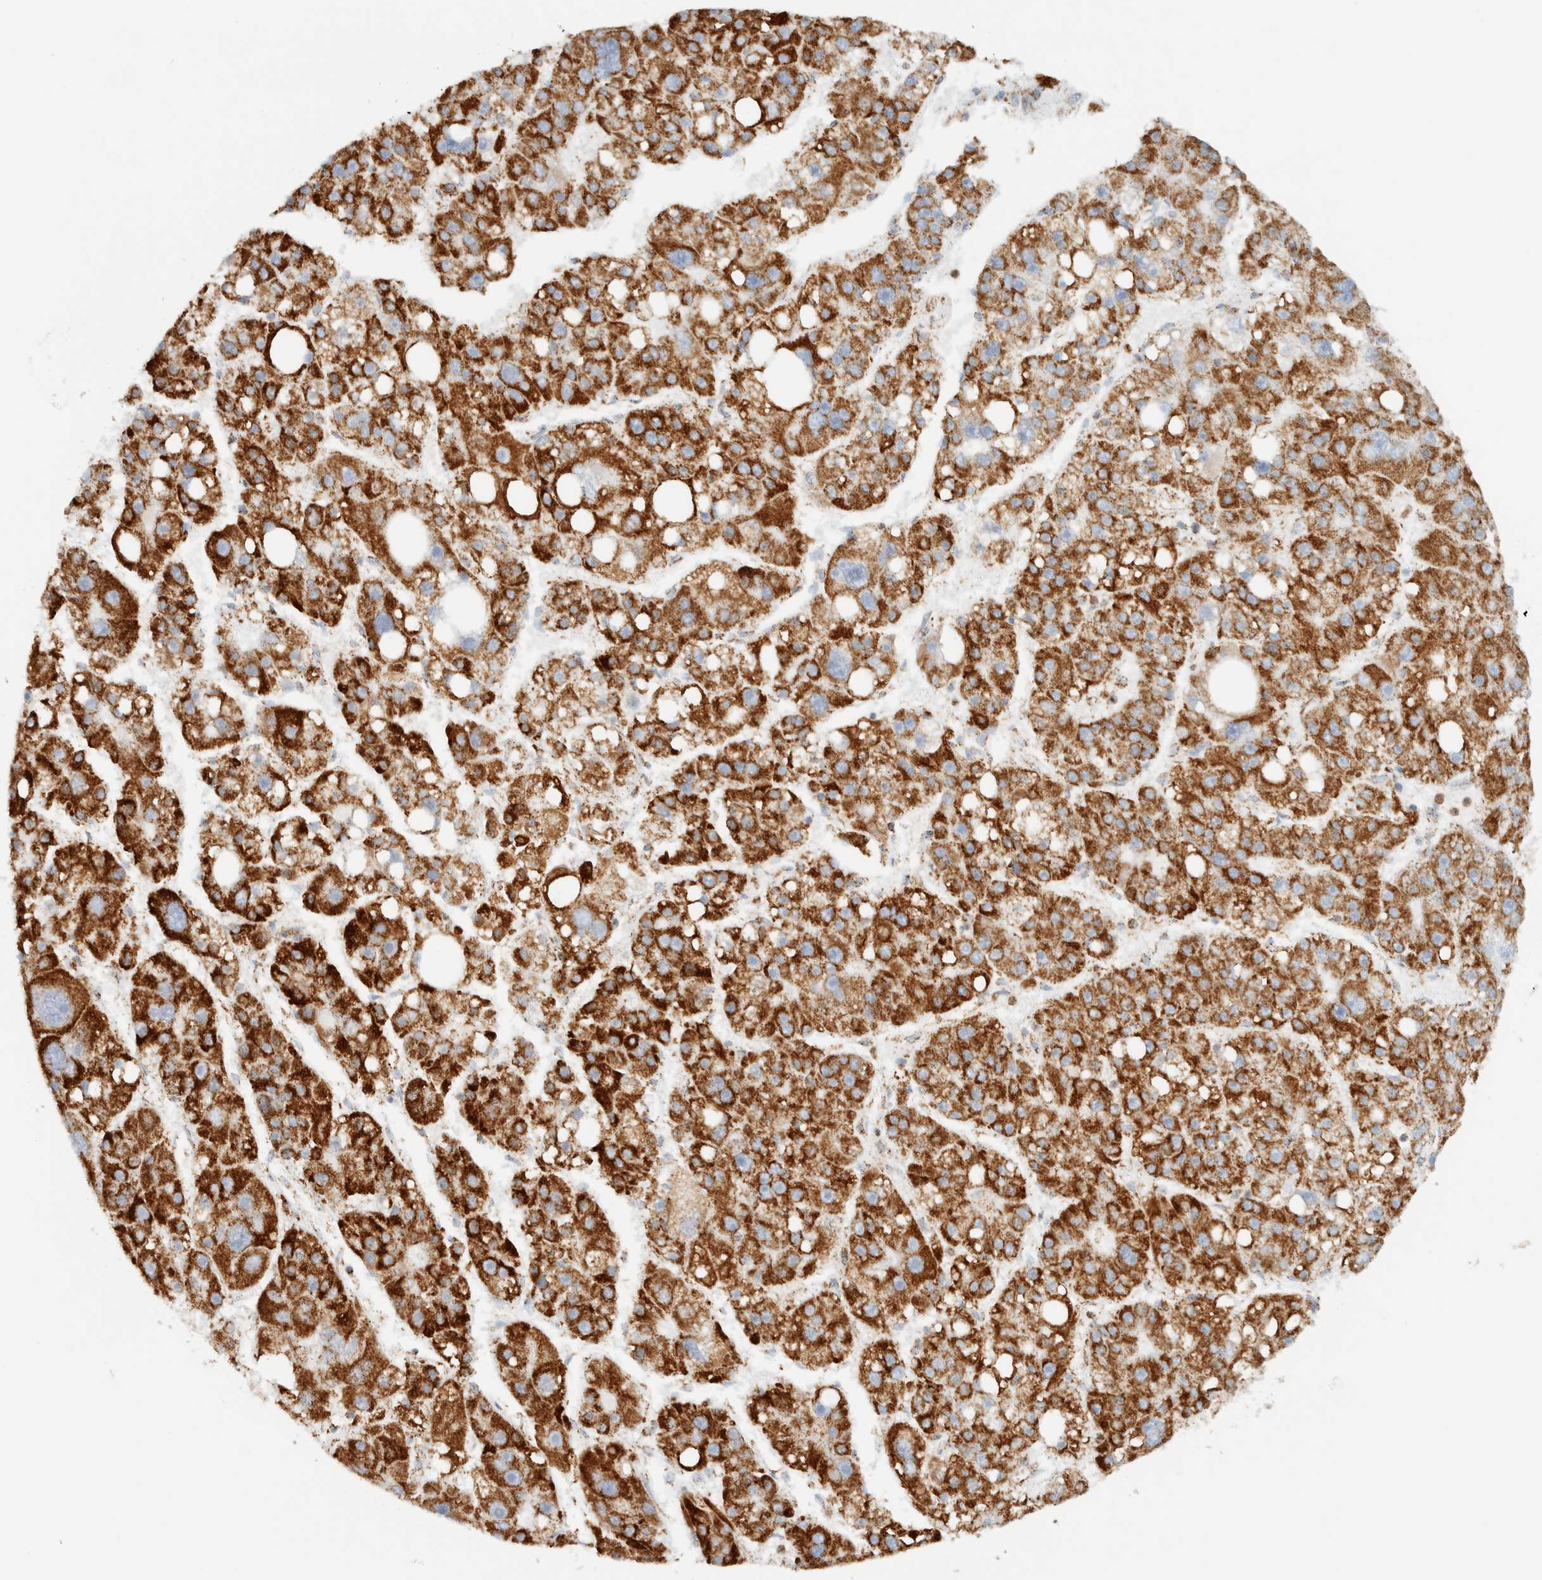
{"staining": {"intensity": "strong", "quantity": ">75%", "location": "cytoplasmic/membranous"}, "tissue": "liver cancer", "cell_type": "Tumor cells", "image_type": "cancer", "snomed": [{"axis": "morphology", "description": "Carcinoma, Hepatocellular, NOS"}, {"axis": "topography", "description": "Liver"}], "caption": "Immunohistochemical staining of liver hepatocellular carcinoma demonstrates high levels of strong cytoplasmic/membranous protein staining in approximately >75% of tumor cells.", "gene": "KIFAP3", "patient": {"sex": "female", "age": 61}}